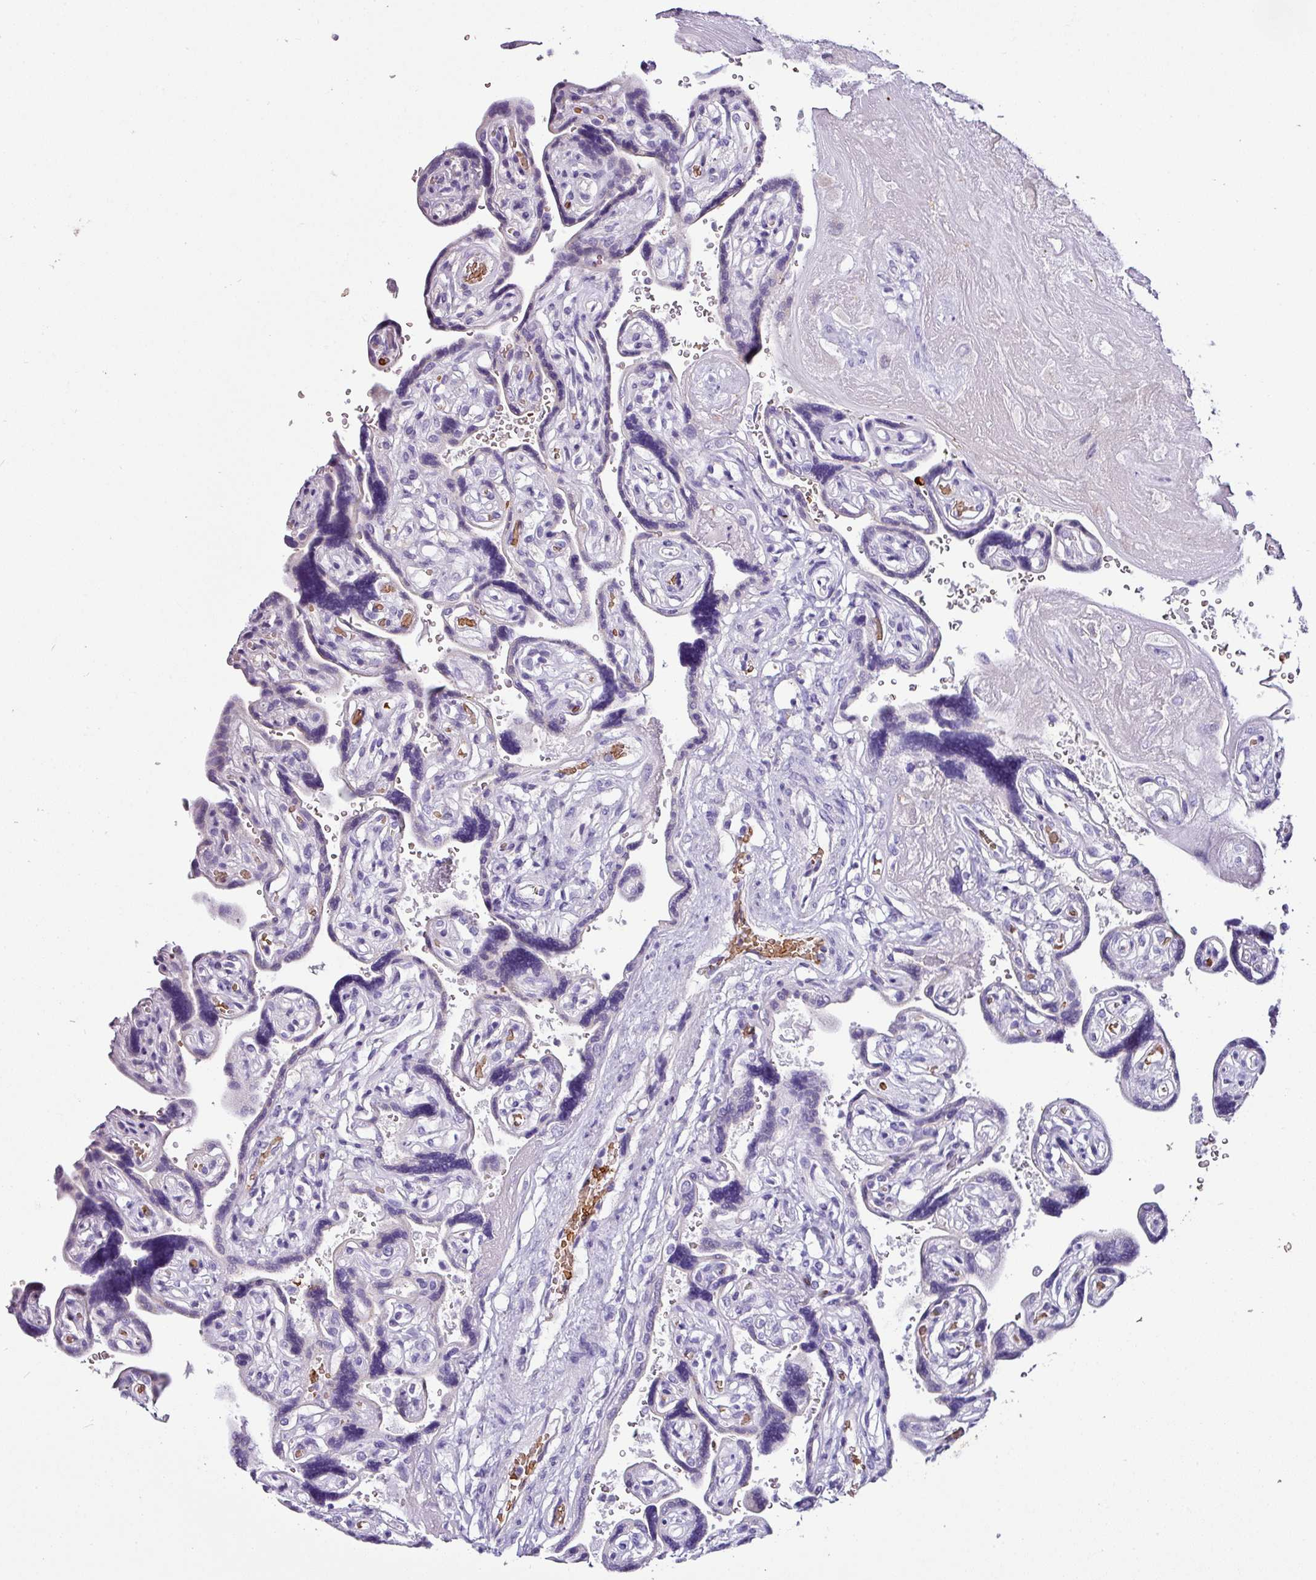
{"staining": {"intensity": "negative", "quantity": "none", "location": "none"}, "tissue": "placenta", "cell_type": "Decidual cells", "image_type": "normal", "snomed": [{"axis": "morphology", "description": "Normal tissue, NOS"}, {"axis": "topography", "description": "Placenta"}], "caption": "Unremarkable placenta was stained to show a protein in brown. There is no significant positivity in decidual cells. The staining was performed using DAB (3,3'-diaminobenzidine) to visualize the protein expression in brown, while the nuclei were stained in blue with hematoxylin (Magnification: 20x).", "gene": "NAPSA", "patient": {"sex": "female", "age": 32}}